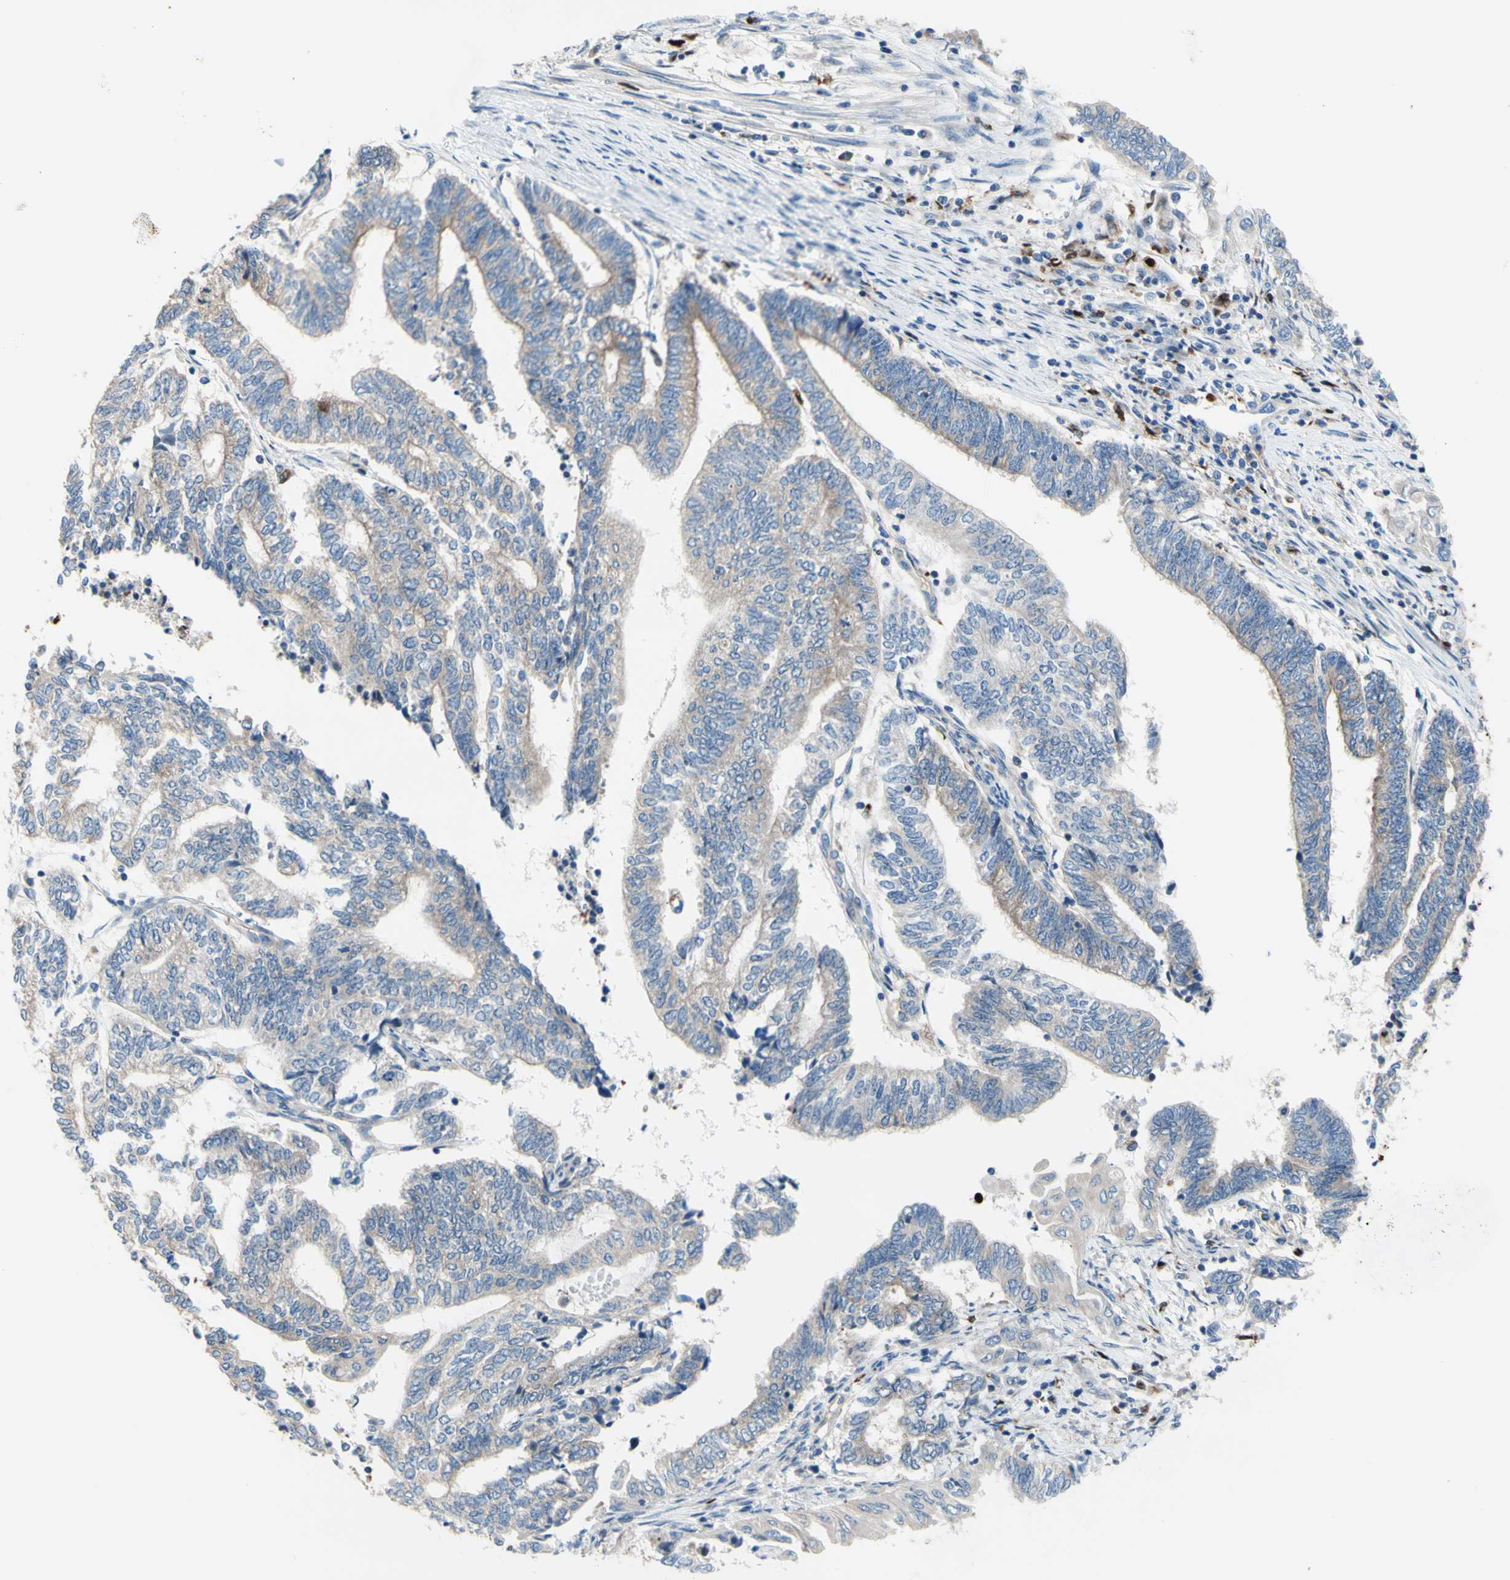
{"staining": {"intensity": "negative", "quantity": "none", "location": "none"}, "tissue": "endometrial cancer", "cell_type": "Tumor cells", "image_type": "cancer", "snomed": [{"axis": "morphology", "description": "Adenocarcinoma, NOS"}, {"axis": "topography", "description": "Uterus"}, {"axis": "topography", "description": "Endometrium"}], "caption": "Immunohistochemistry photomicrograph of human adenocarcinoma (endometrial) stained for a protein (brown), which reveals no positivity in tumor cells.", "gene": "USP9X", "patient": {"sex": "female", "age": 70}}